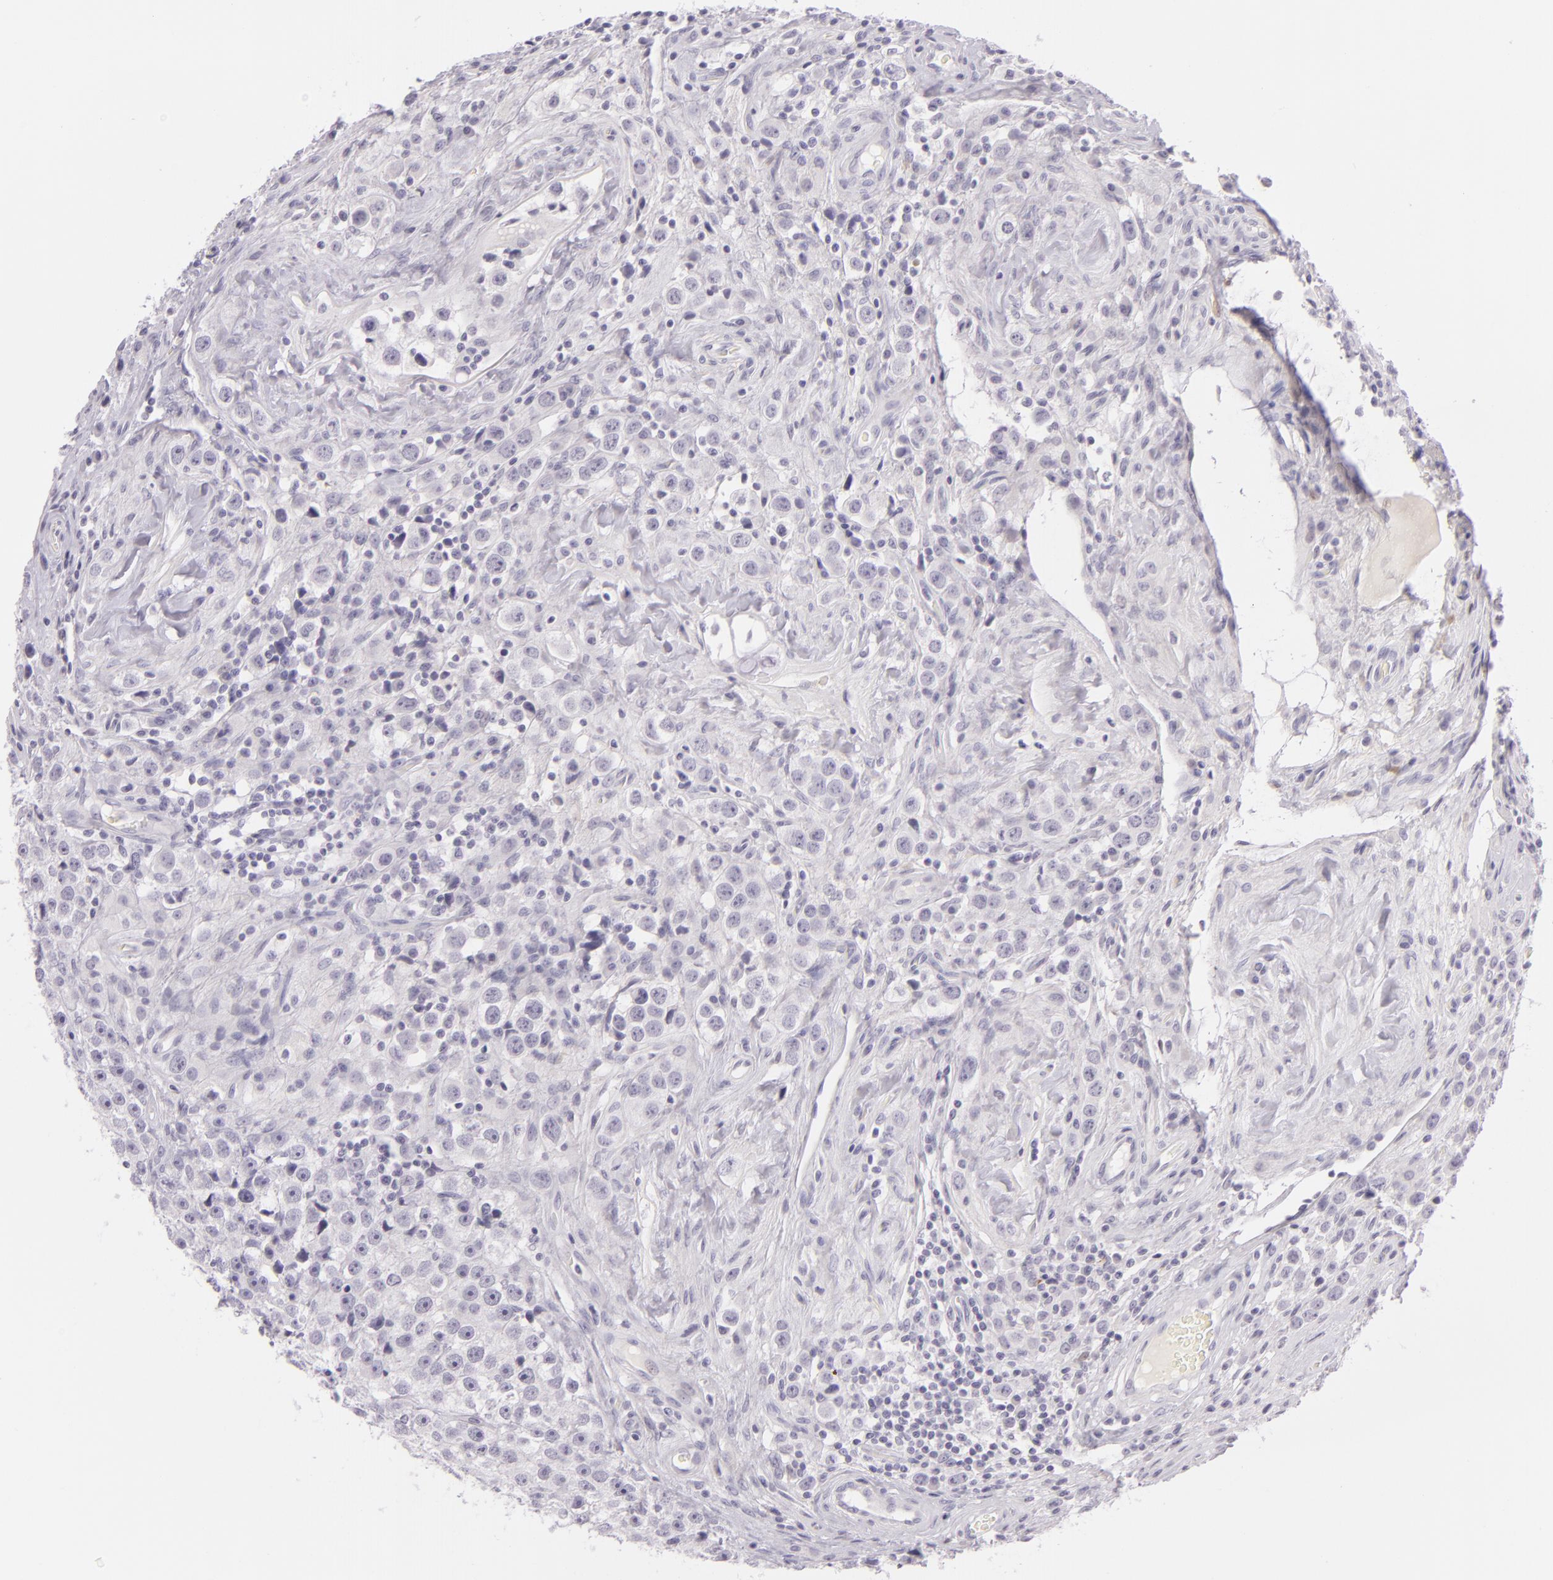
{"staining": {"intensity": "negative", "quantity": "none", "location": "none"}, "tissue": "testis cancer", "cell_type": "Tumor cells", "image_type": "cancer", "snomed": [{"axis": "morphology", "description": "Seminoma, NOS"}, {"axis": "topography", "description": "Testis"}], "caption": "Immunohistochemistry (IHC) image of human seminoma (testis) stained for a protein (brown), which exhibits no staining in tumor cells.", "gene": "CBS", "patient": {"sex": "male", "age": 32}}